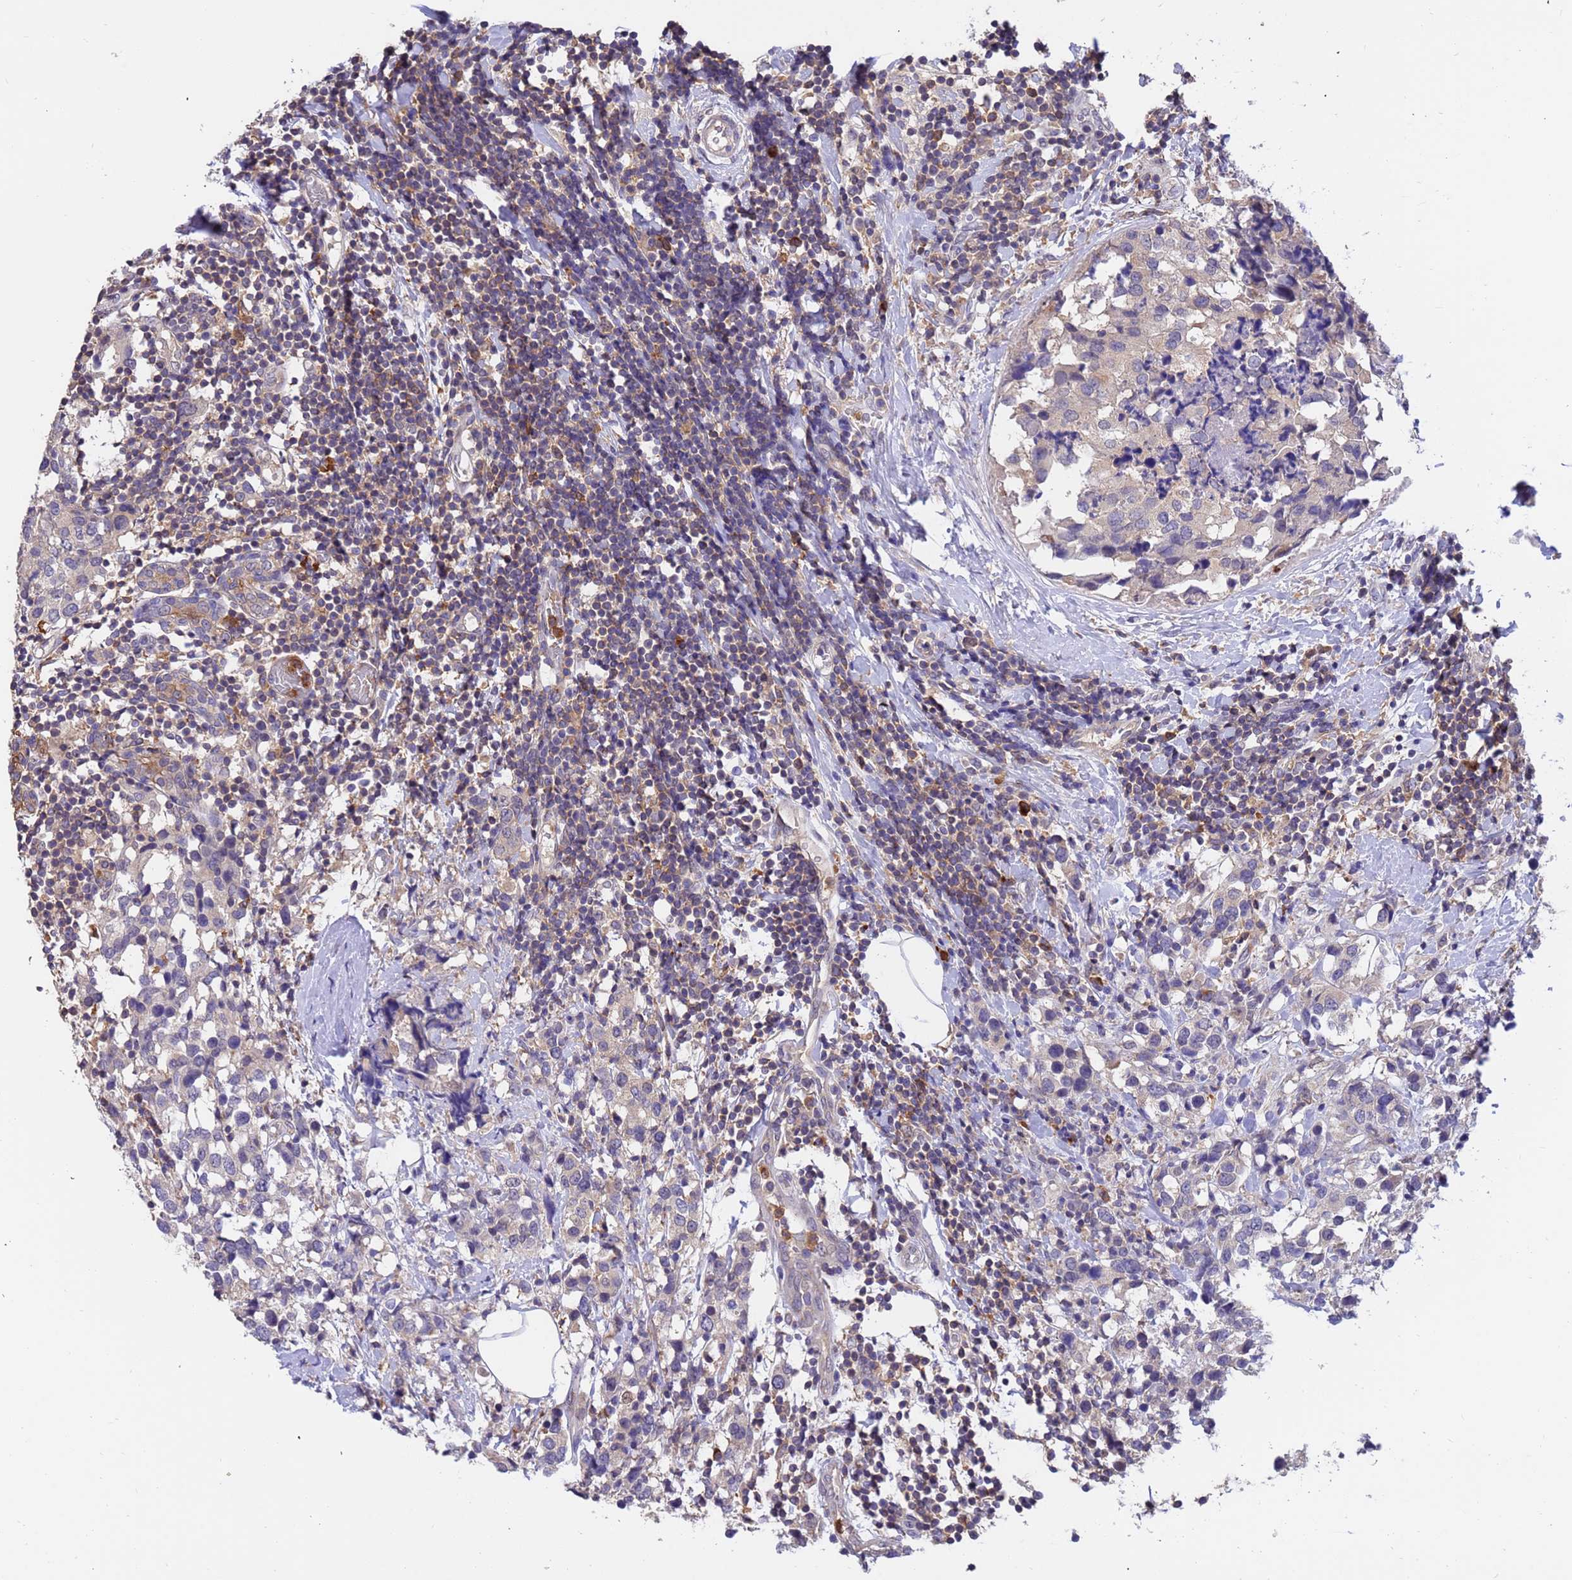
{"staining": {"intensity": "negative", "quantity": "none", "location": "none"}, "tissue": "breast cancer", "cell_type": "Tumor cells", "image_type": "cancer", "snomed": [{"axis": "morphology", "description": "Lobular carcinoma"}, {"axis": "topography", "description": "Breast"}], "caption": "Immunohistochemistry (IHC) image of neoplastic tissue: lobular carcinoma (breast) stained with DAB demonstrates no significant protein expression in tumor cells. (Brightfield microscopy of DAB (3,3'-diaminobenzidine) immunohistochemistry (IHC) at high magnification).", "gene": "AMPD3", "patient": {"sex": "female", "age": 59}}